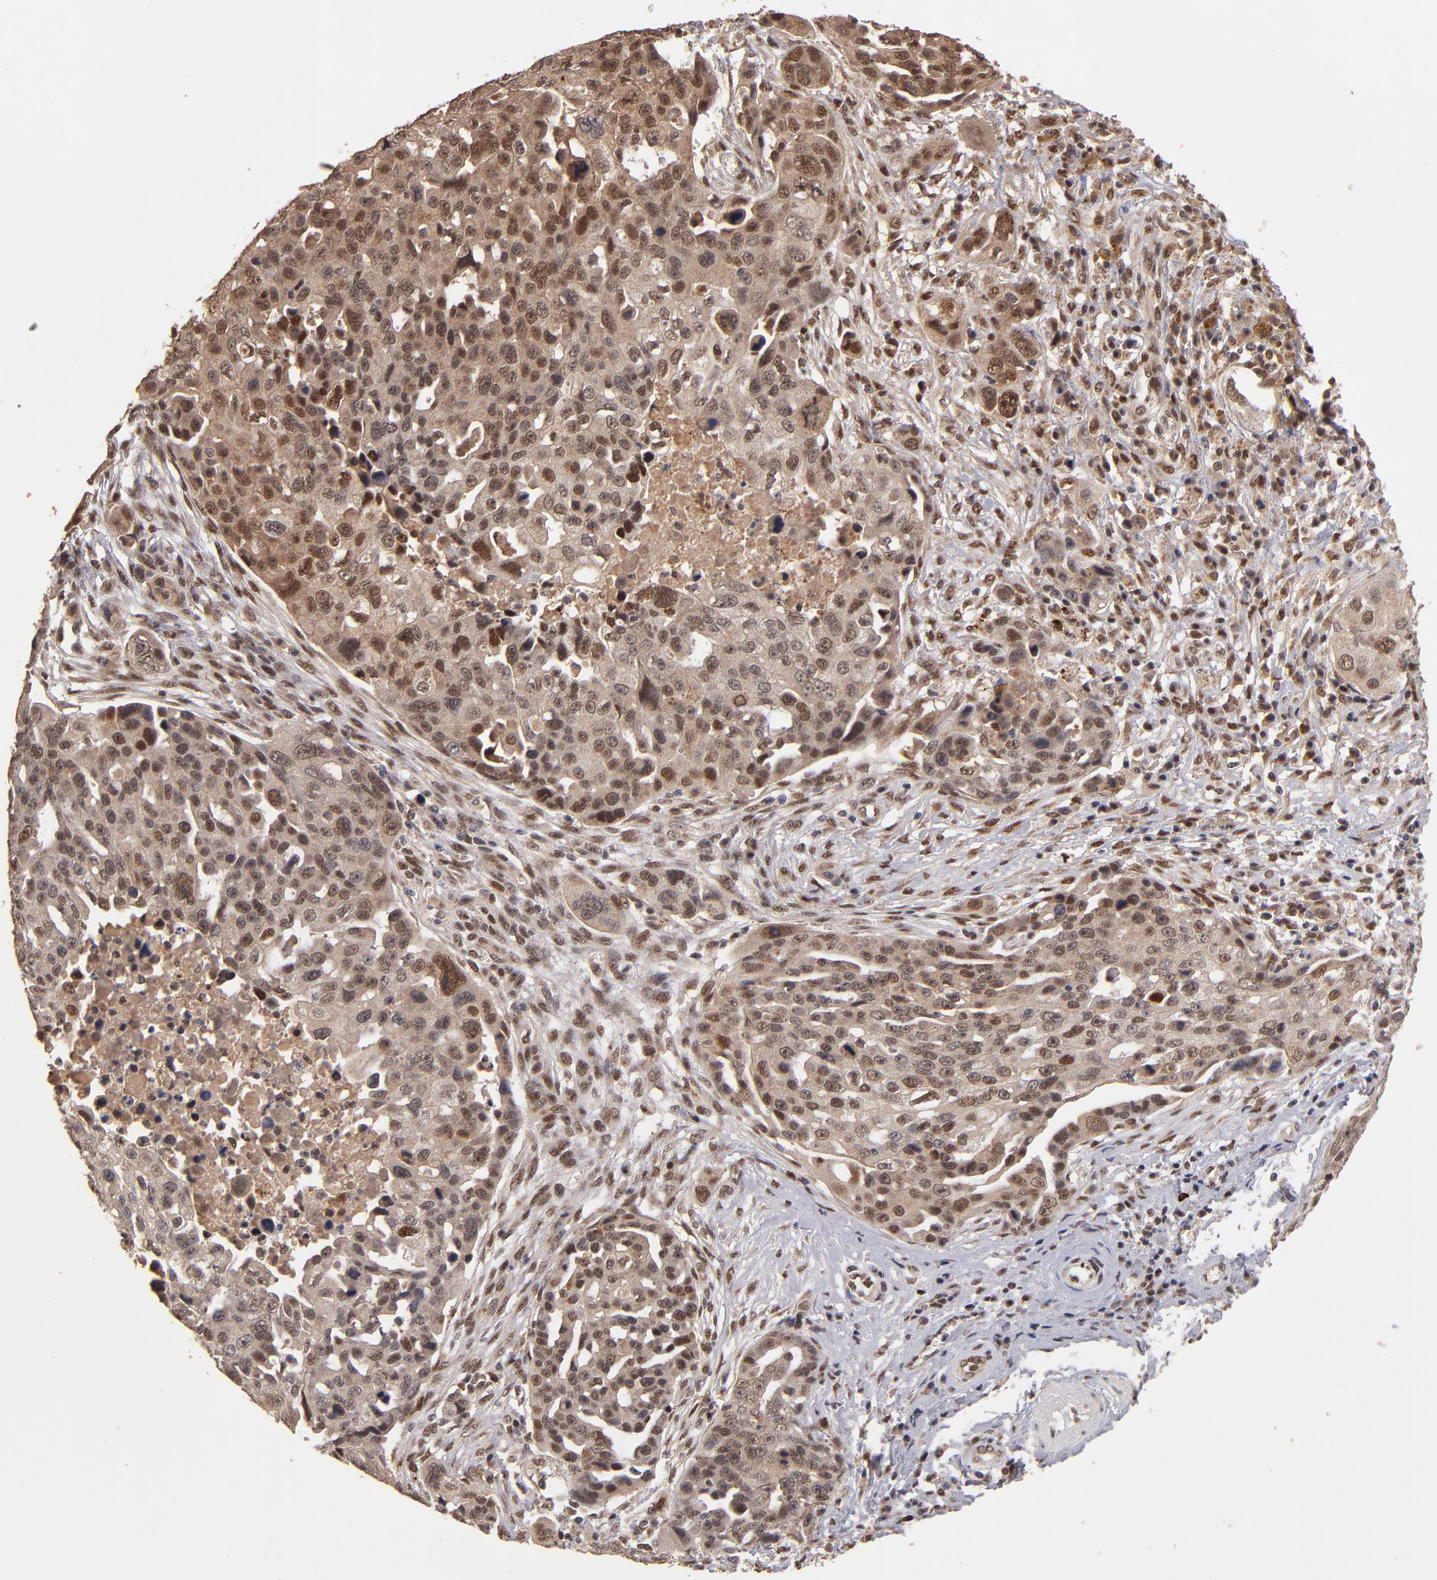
{"staining": {"intensity": "moderate", "quantity": ">75%", "location": "cytoplasmic/membranous,nuclear"}, "tissue": "ovarian cancer", "cell_type": "Tumor cells", "image_type": "cancer", "snomed": [{"axis": "morphology", "description": "Carcinoma, endometroid"}, {"axis": "topography", "description": "Ovary"}], "caption": "This photomicrograph exhibits IHC staining of ovarian cancer (endometroid carcinoma), with medium moderate cytoplasmic/membranous and nuclear expression in about >75% of tumor cells.", "gene": "EAPP", "patient": {"sex": "female", "age": 75}}